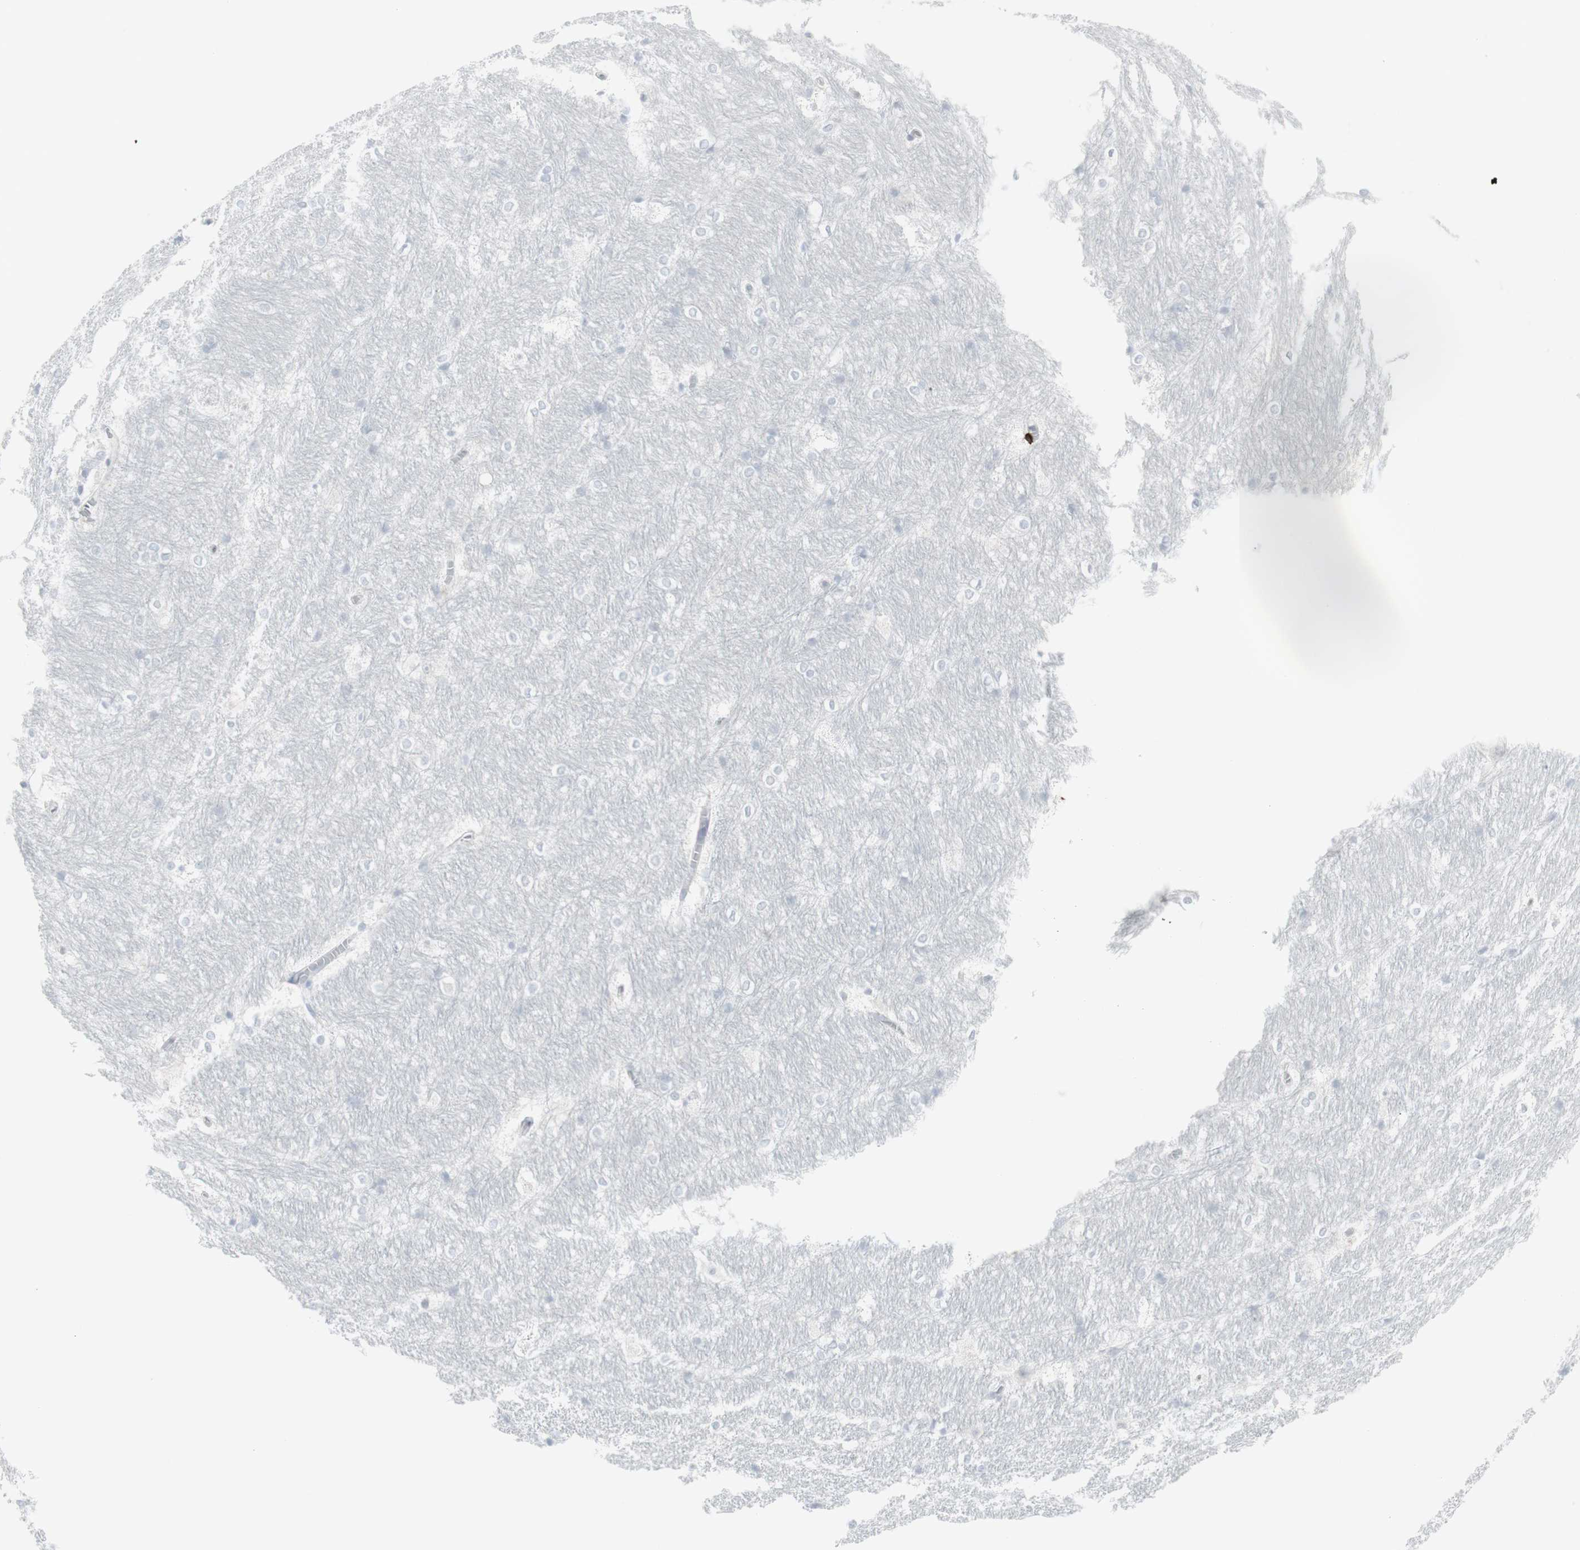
{"staining": {"intensity": "negative", "quantity": "none", "location": "none"}, "tissue": "hippocampus", "cell_type": "Glial cells", "image_type": "normal", "snomed": [{"axis": "morphology", "description": "Normal tissue, NOS"}, {"axis": "topography", "description": "Hippocampus"}], "caption": "Immunohistochemistry (IHC) micrograph of benign hippocampus: human hippocampus stained with DAB (3,3'-diaminobenzidine) demonstrates no significant protein expression in glial cells. Brightfield microscopy of immunohistochemistry stained with DAB (brown) and hematoxylin (blue), captured at high magnification.", "gene": "CD247", "patient": {"sex": "female", "age": 19}}